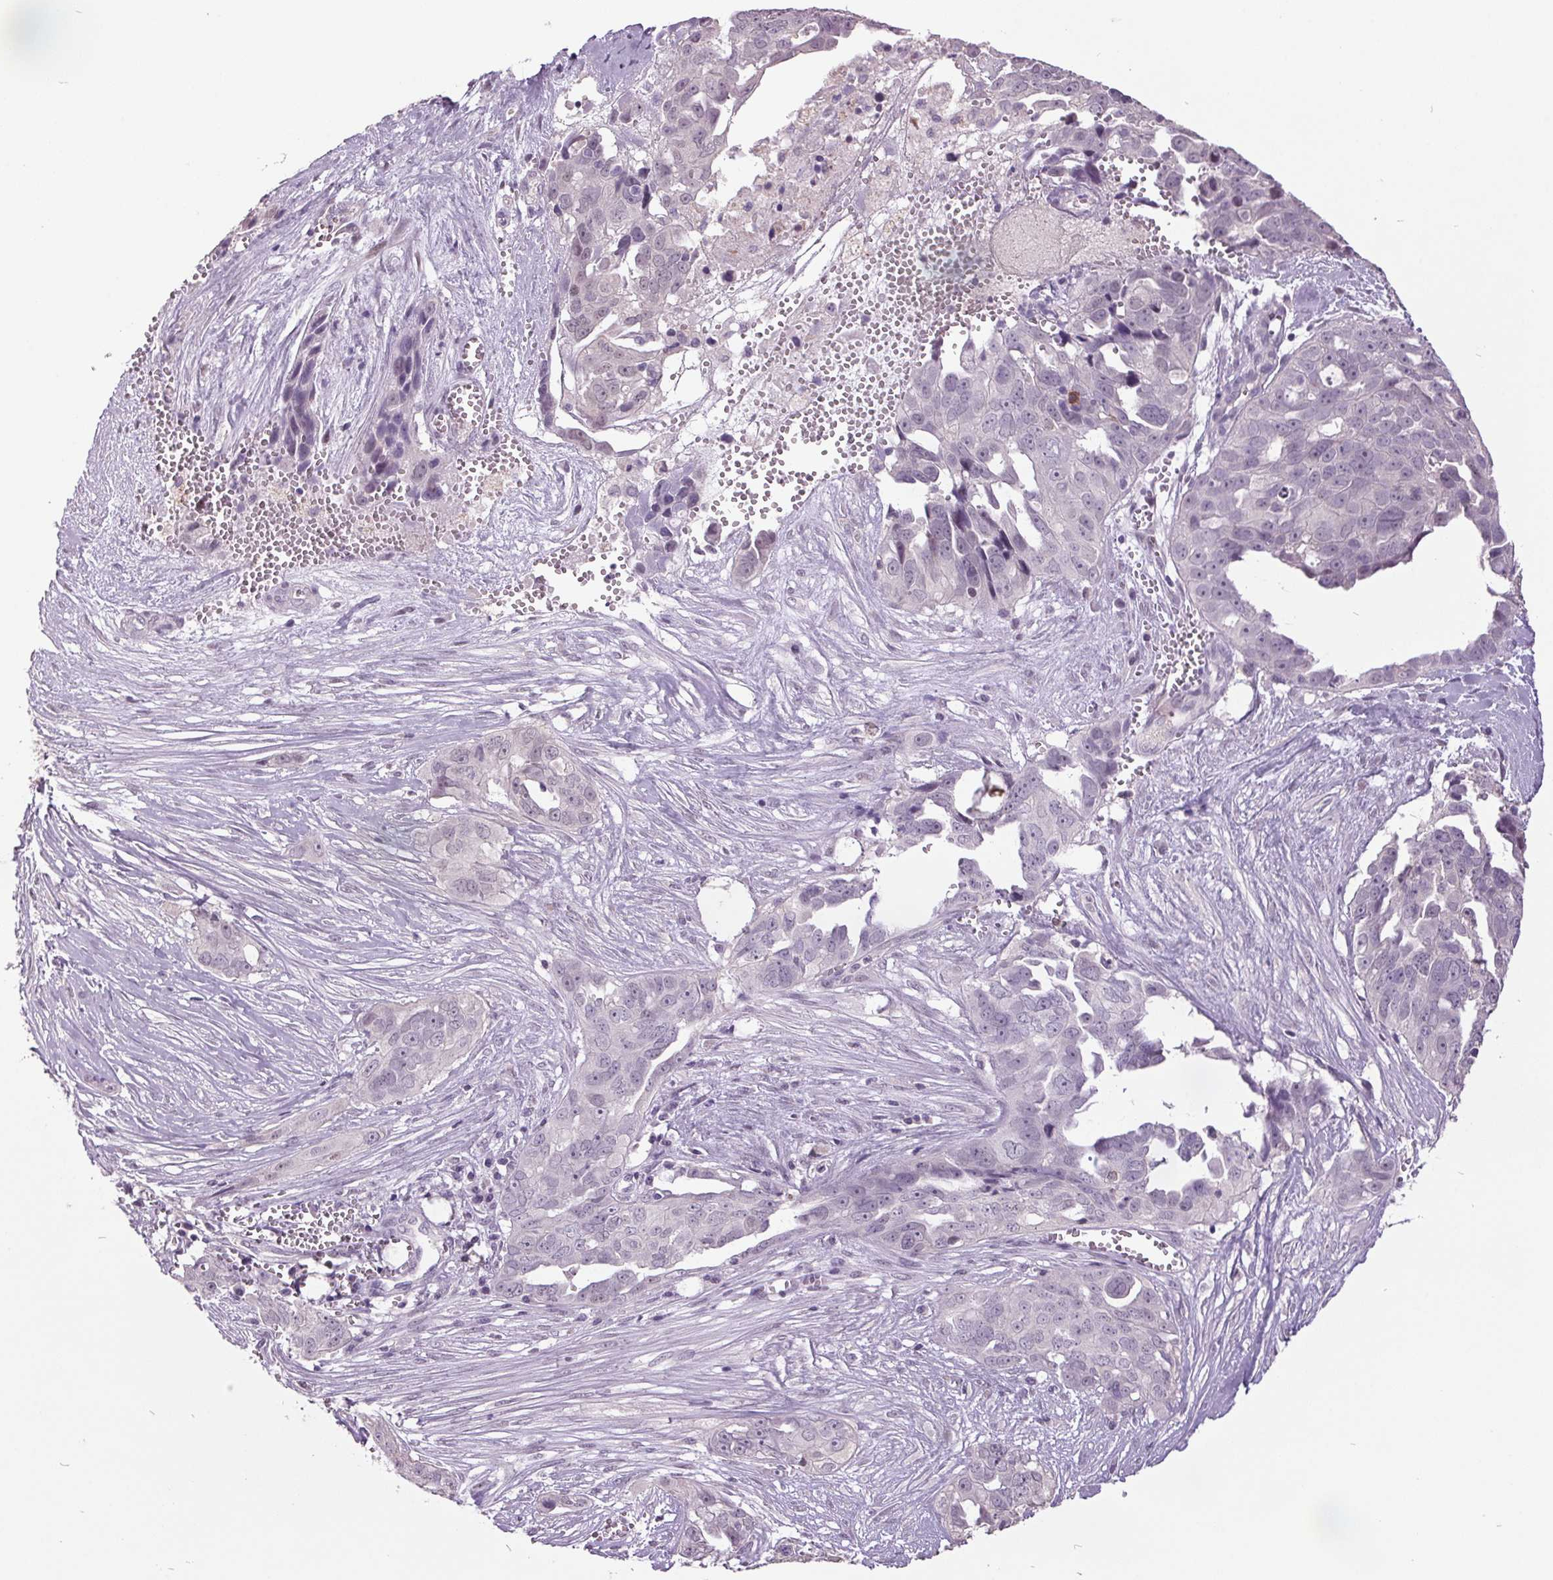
{"staining": {"intensity": "negative", "quantity": "none", "location": "none"}, "tissue": "ovarian cancer", "cell_type": "Tumor cells", "image_type": "cancer", "snomed": [{"axis": "morphology", "description": "Carcinoma, endometroid"}, {"axis": "topography", "description": "Ovary"}], "caption": "Immunohistochemistry image of neoplastic tissue: ovarian endometroid carcinoma stained with DAB displays no significant protein positivity in tumor cells. (DAB immunohistochemistry (IHC) with hematoxylin counter stain).", "gene": "C2orf16", "patient": {"sex": "female", "age": 70}}